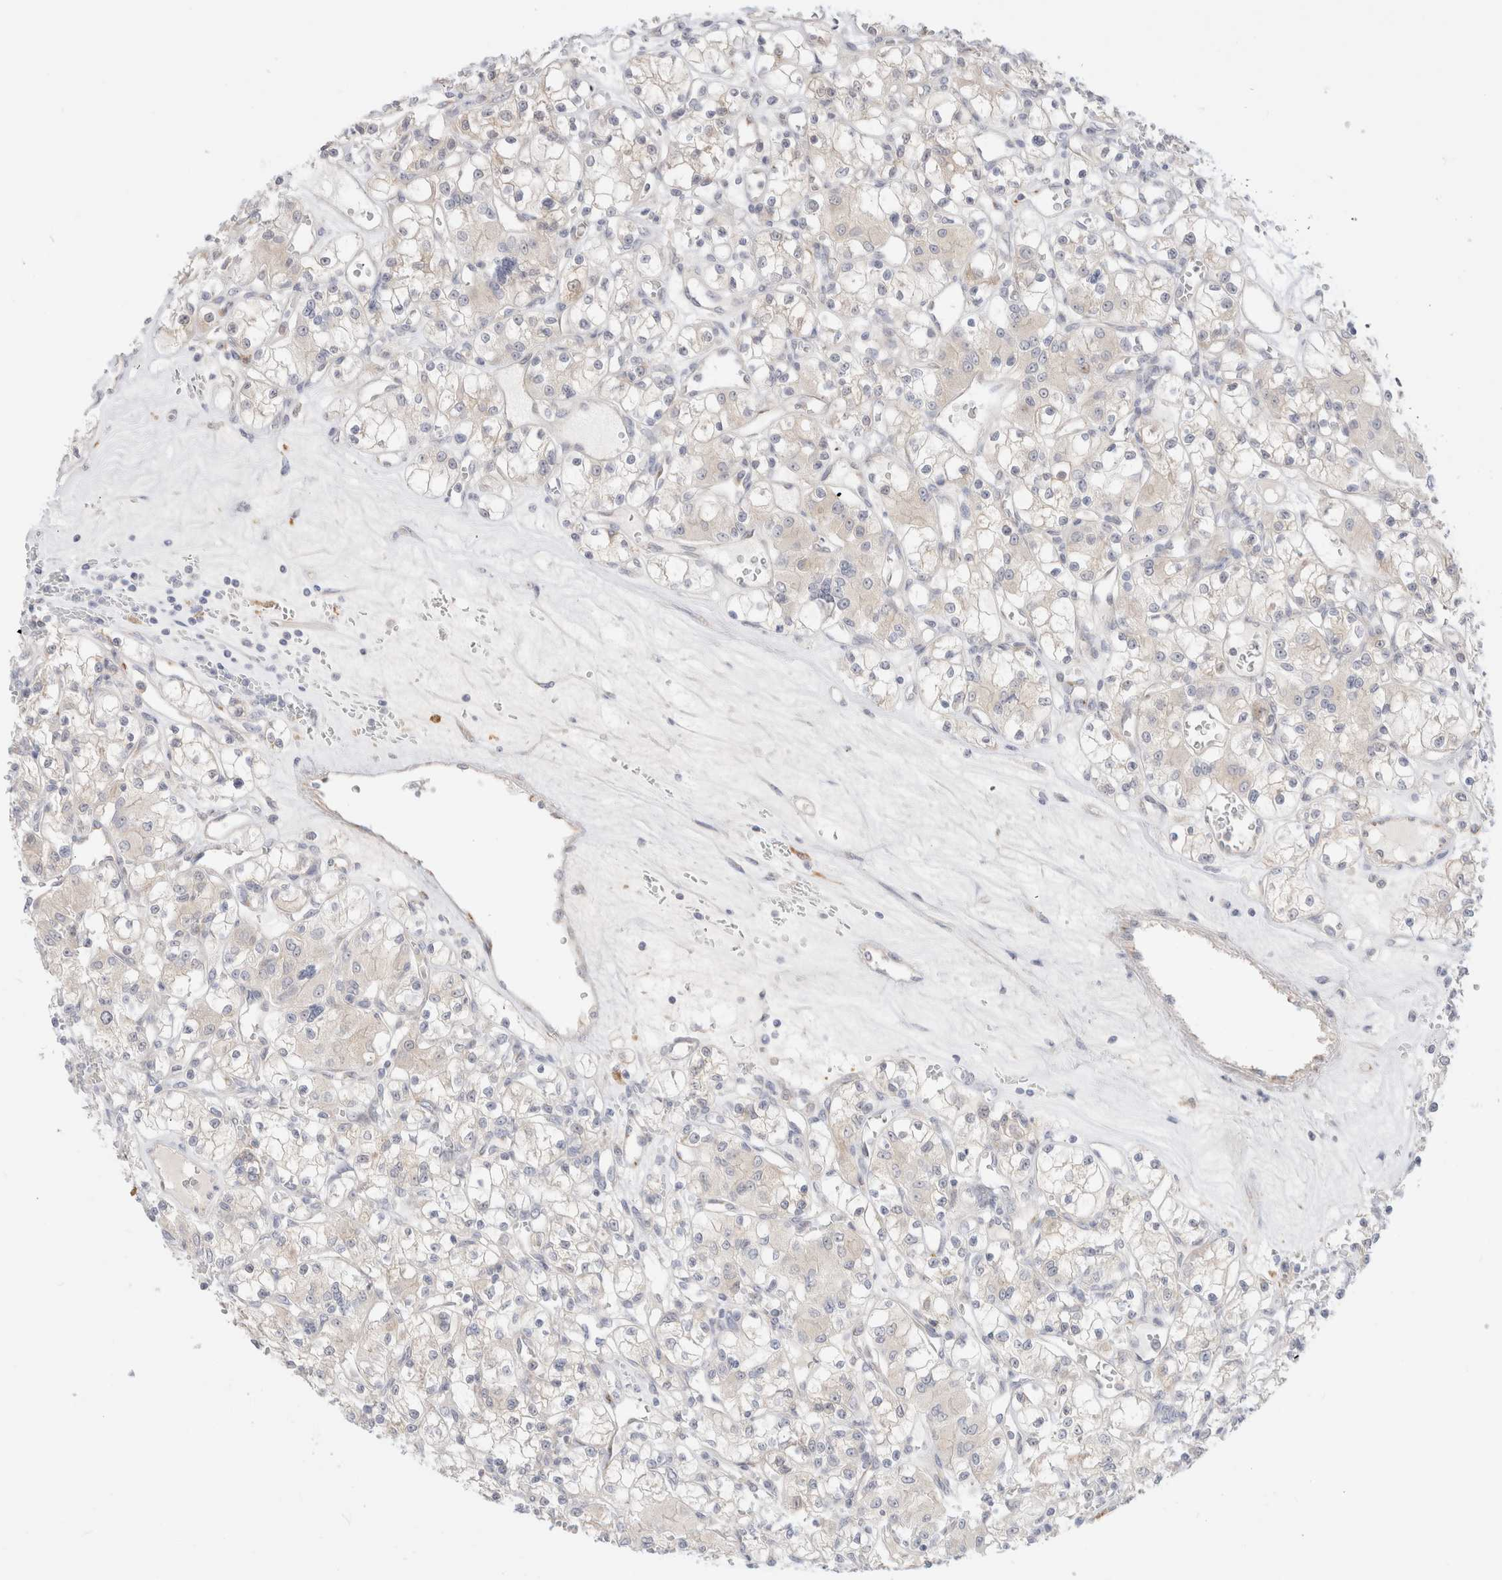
{"staining": {"intensity": "negative", "quantity": "none", "location": "none"}, "tissue": "renal cancer", "cell_type": "Tumor cells", "image_type": "cancer", "snomed": [{"axis": "morphology", "description": "Adenocarcinoma, NOS"}, {"axis": "topography", "description": "Kidney"}], "caption": "Immunohistochemical staining of human renal cancer (adenocarcinoma) exhibits no significant expression in tumor cells.", "gene": "EFCAB13", "patient": {"sex": "female", "age": 59}}